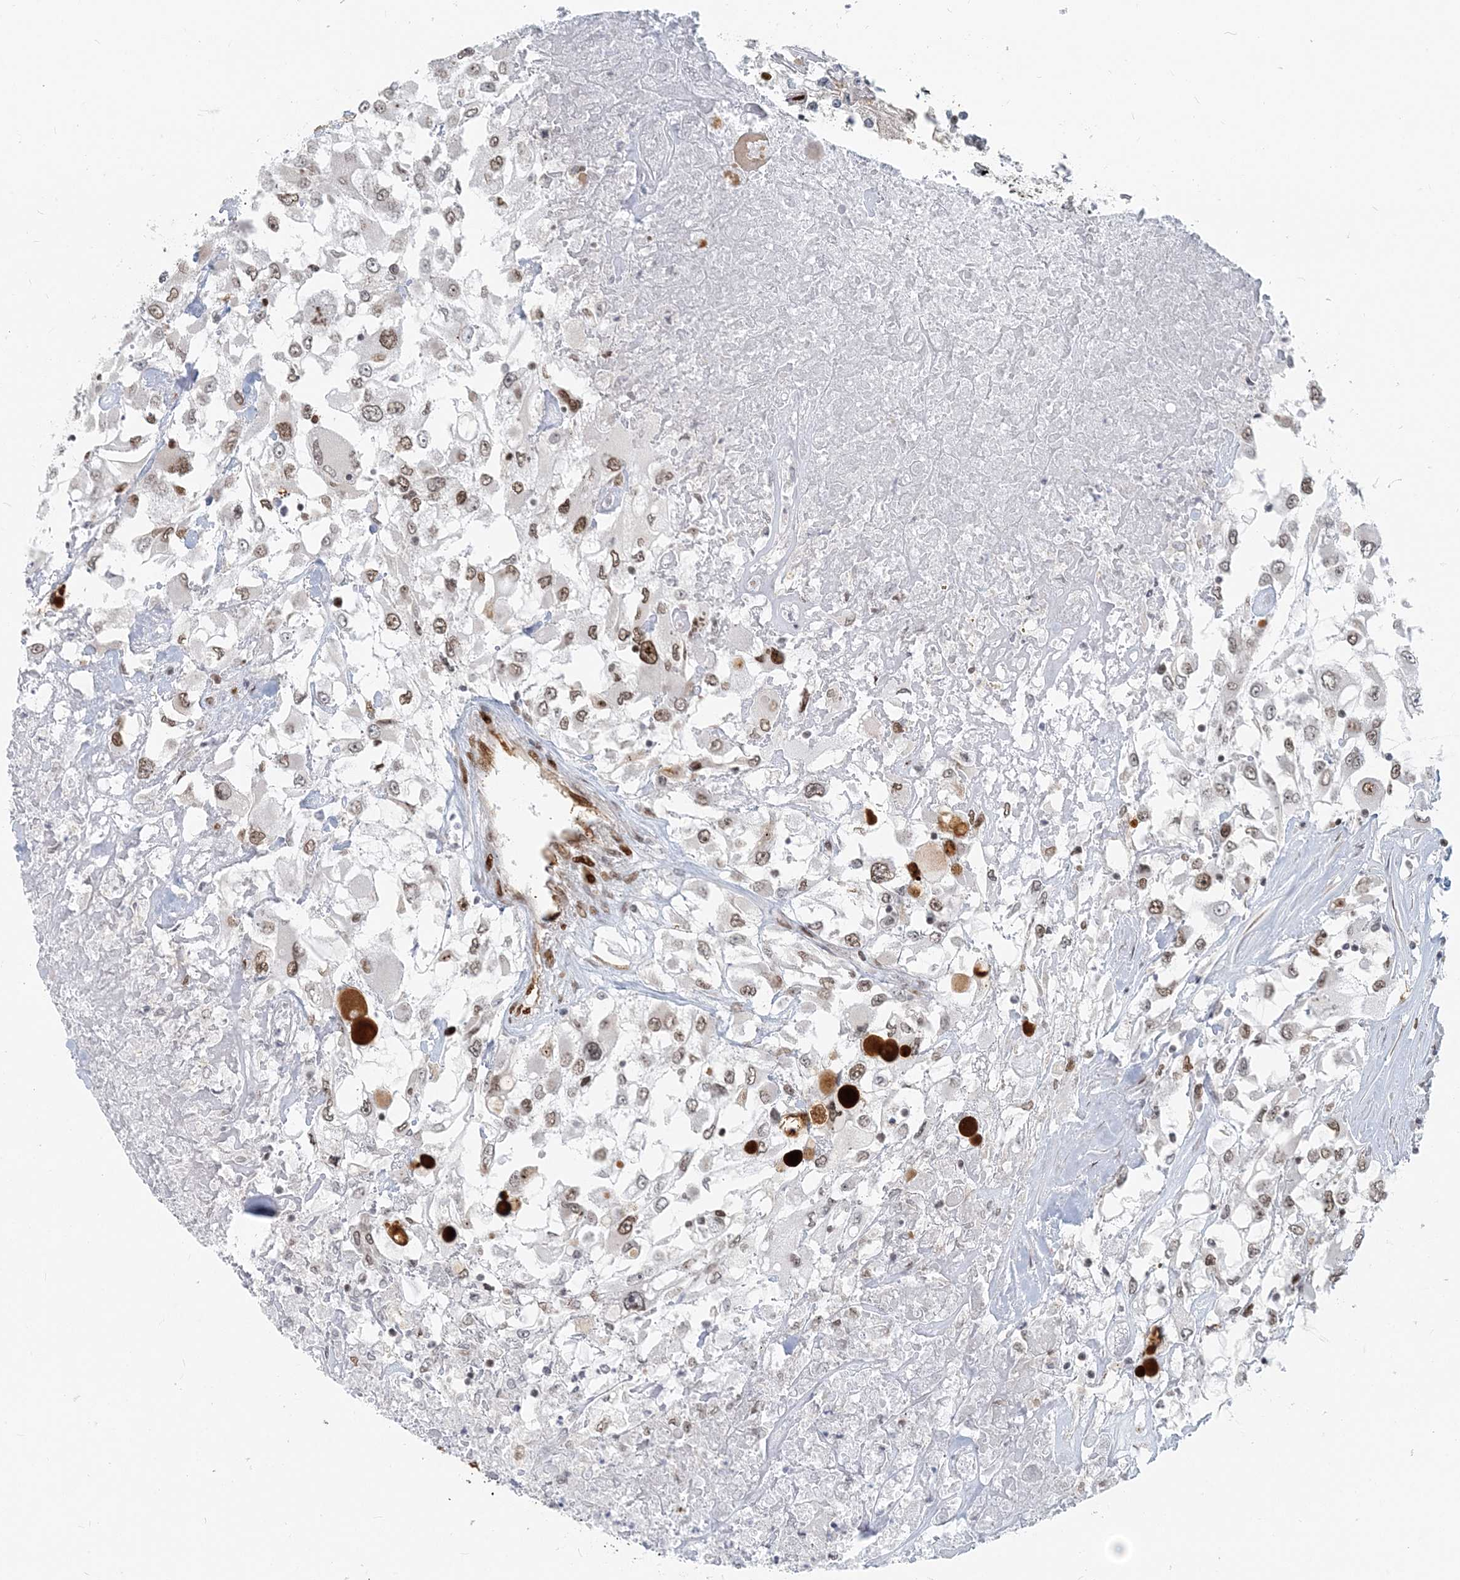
{"staining": {"intensity": "moderate", "quantity": "25%-75%", "location": "nuclear"}, "tissue": "renal cancer", "cell_type": "Tumor cells", "image_type": "cancer", "snomed": [{"axis": "morphology", "description": "Adenocarcinoma, NOS"}, {"axis": "topography", "description": "Kidney"}], "caption": "About 25%-75% of tumor cells in renal cancer display moderate nuclear protein expression as visualized by brown immunohistochemical staining.", "gene": "BAZ1B", "patient": {"sex": "female", "age": 52}}